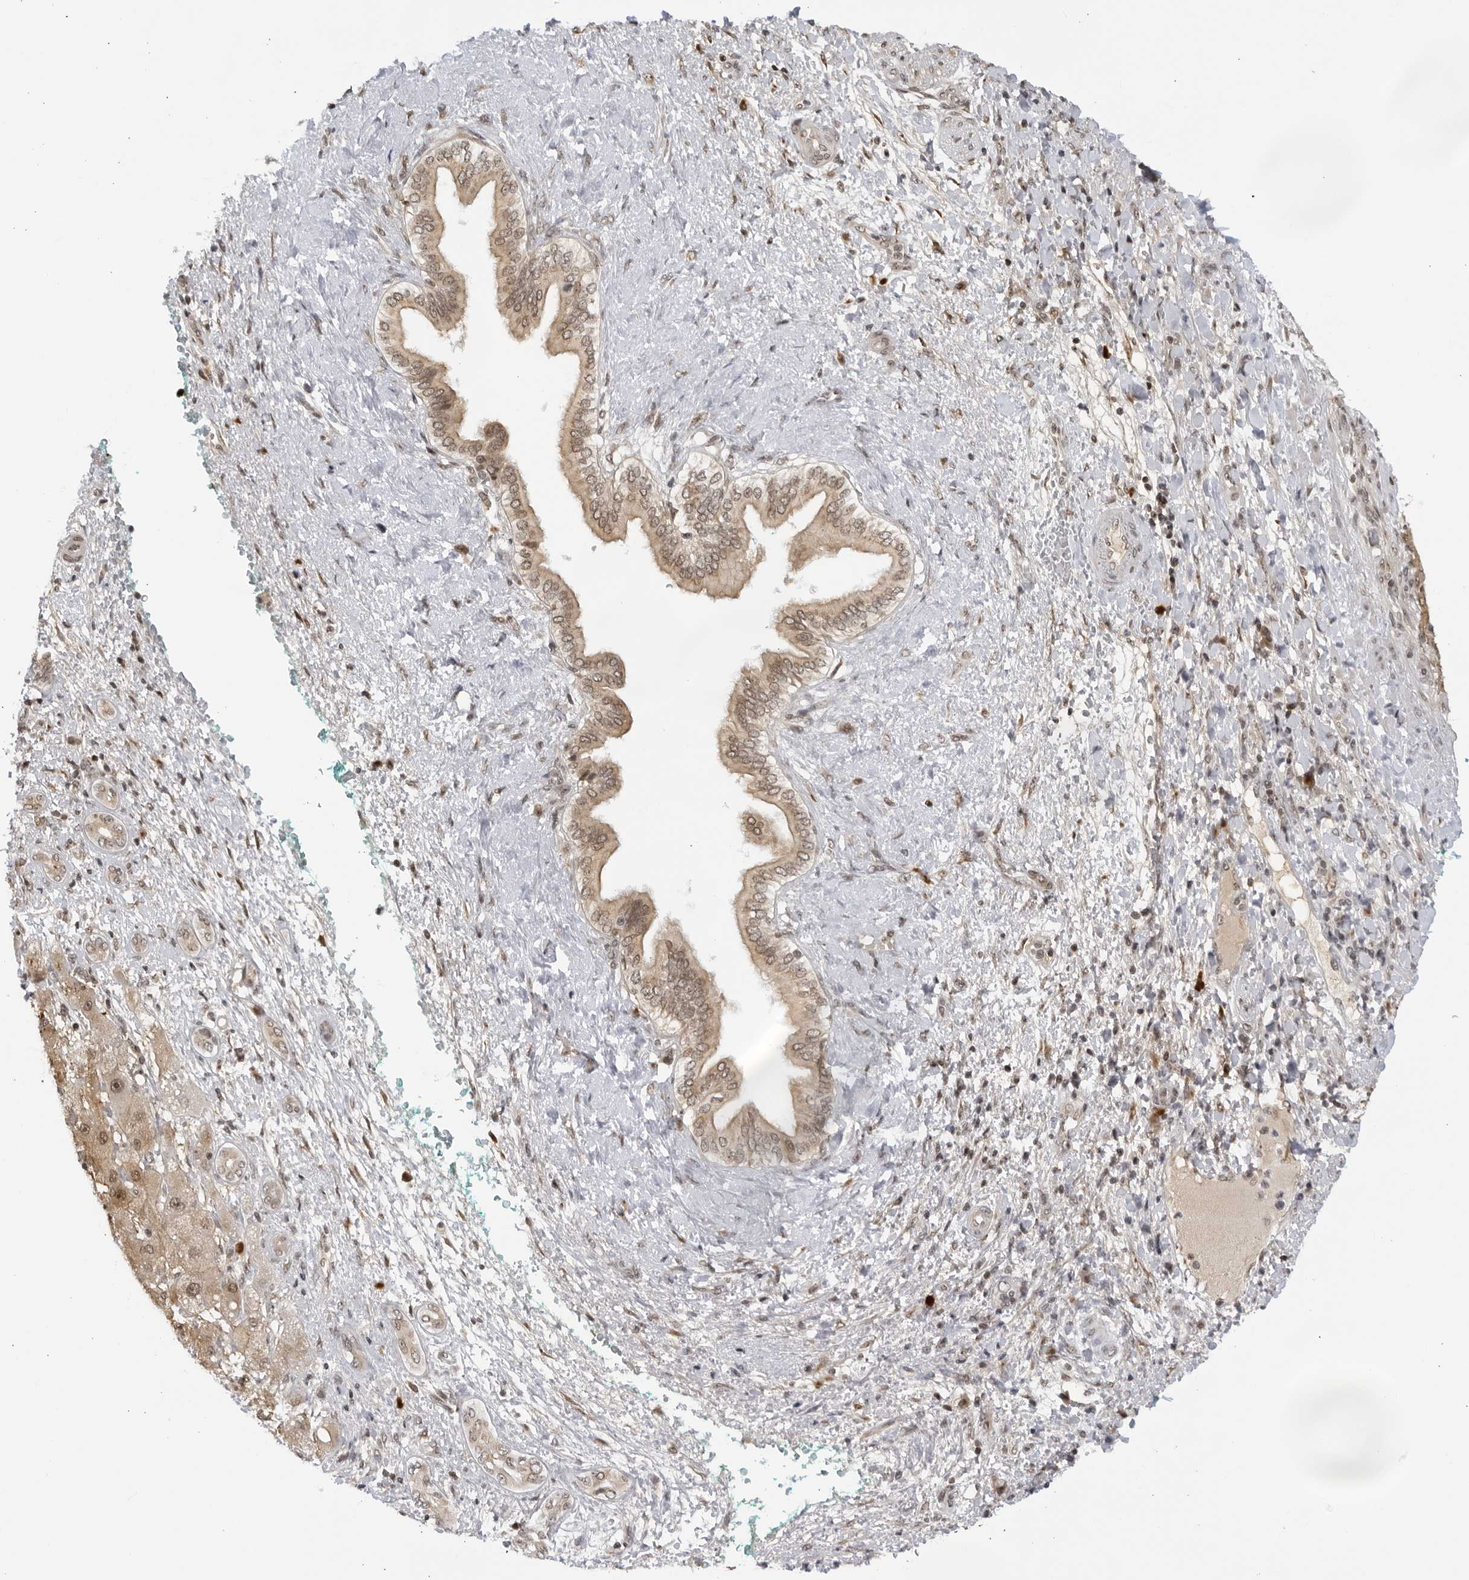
{"staining": {"intensity": "weak", "quantity": ">75%", "location": "cytoplasmic/membranous,nuclear"}, "tissue": "liver cancer", "cell_type": "Tumor cells", "image_type": "cancer", "snomed": [{"axis": "morphology", "description": "Carcinoma, Hepatocellular, NOS"}, {"axis": "topography", "description": "Liver"}], "caption": "Liver cancer was stained to show a protein in brown. There is low levels of weak cytoplasmic/membranous and nuclear positivity in approximately >75% of tumor cells.", "gene": "RASGEF1C", "patient": {"sex": "male", "age": 65}}